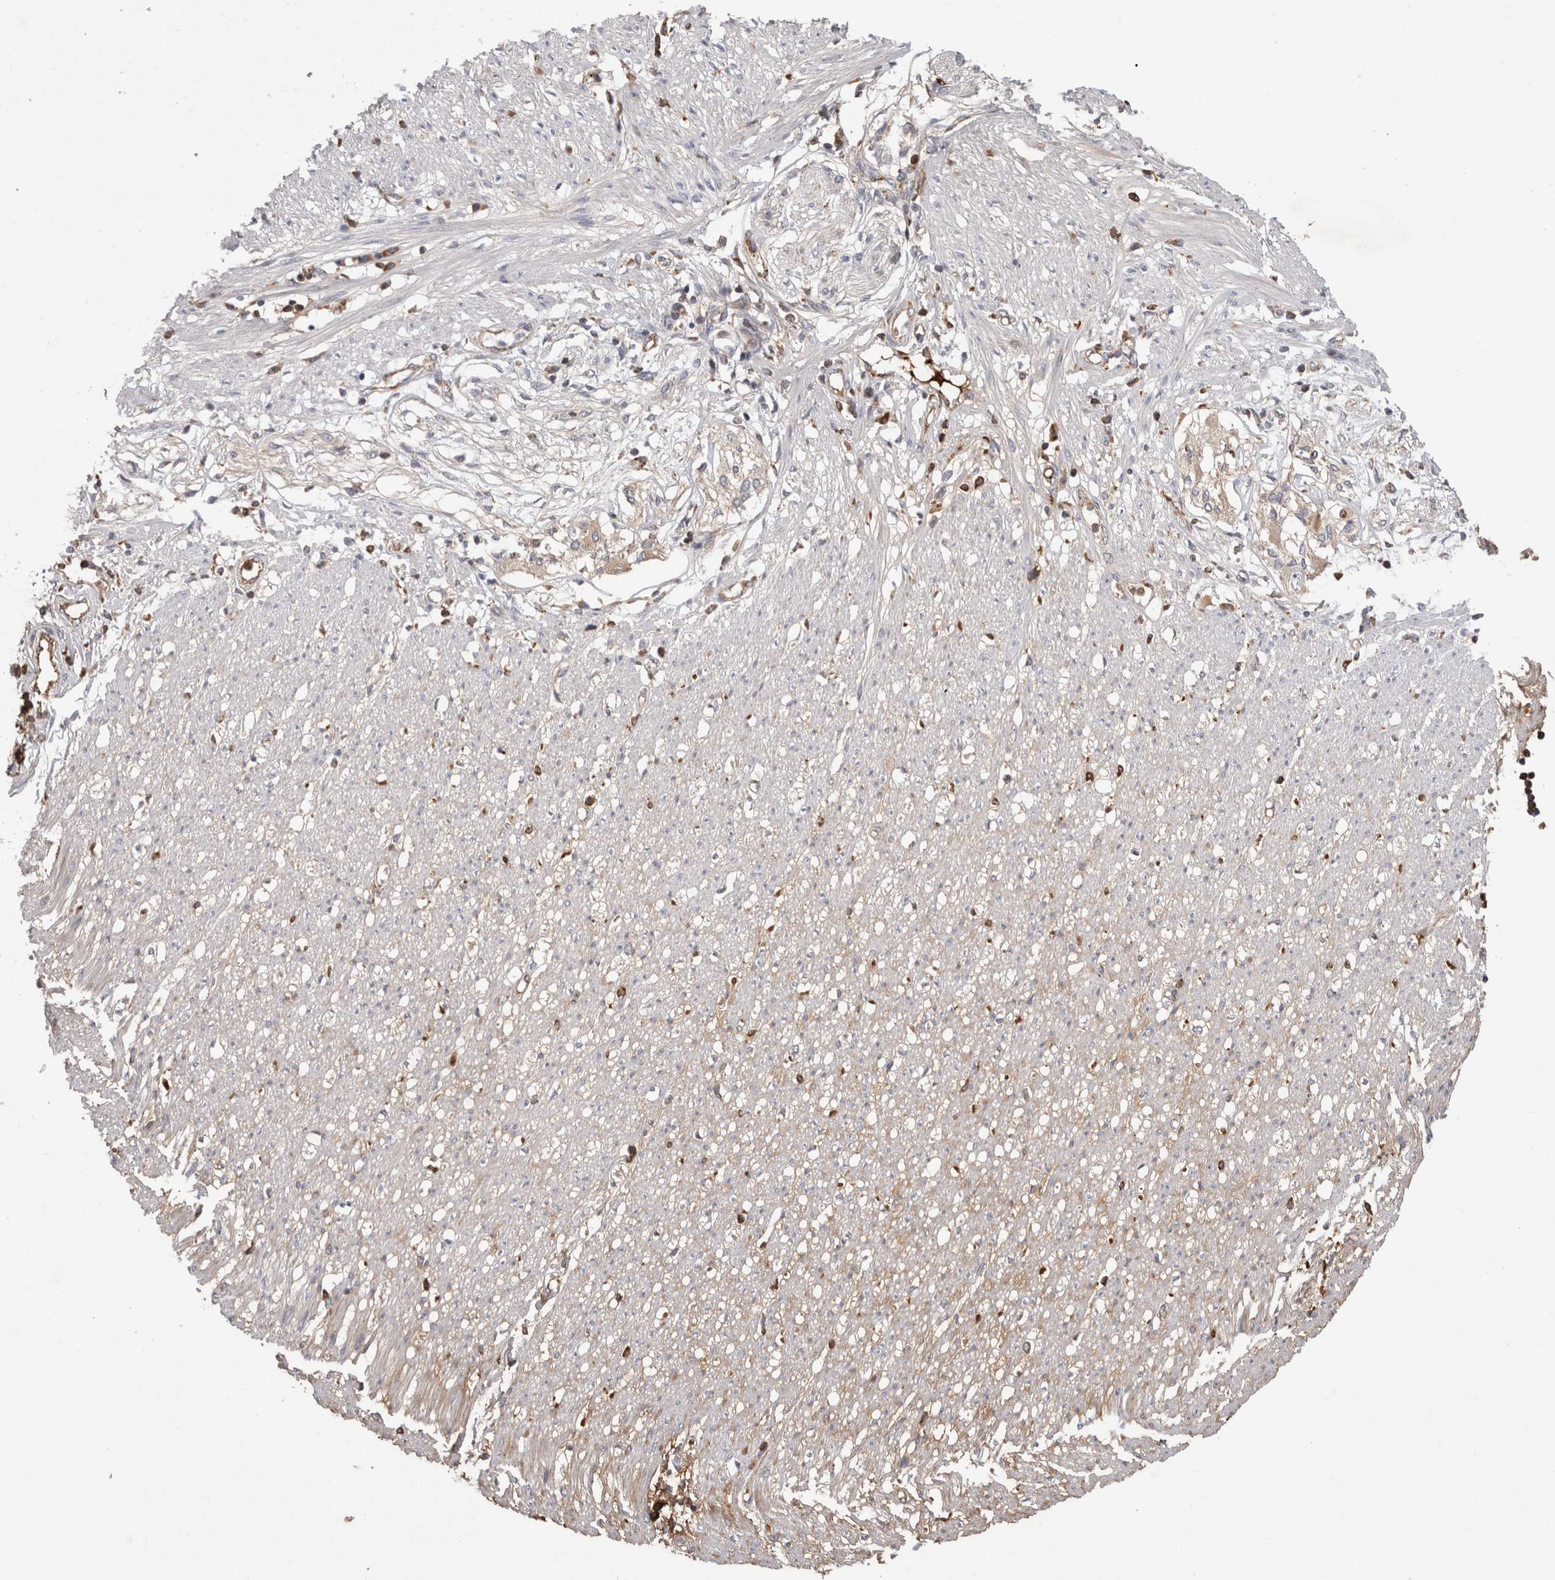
{"staining": {"intensity": "negative", "quantity": "none", "location": "none"}, "tissue": "soft tissue", "cell_type": "Fibroblasts", "image_type": "normal", "snomed": [{"axis": "morphology", "description": "Normal tissue, NOS"}, {"axis": "morphology", "description": "Adenocarcinoma, NOS"}, {"axis": "topography", "description": "Colon"}, {"axis": "topography", "description": "Peripheral nerve tissue"}], "caption": "Immunohistochemistry (IHC) histopathology image of unremarkable soft tissue stained for a protein (brown), which displays no staining in fibroblasts.", "gene": "DARS2", "patient": {"sex": "male", "age": 14}}